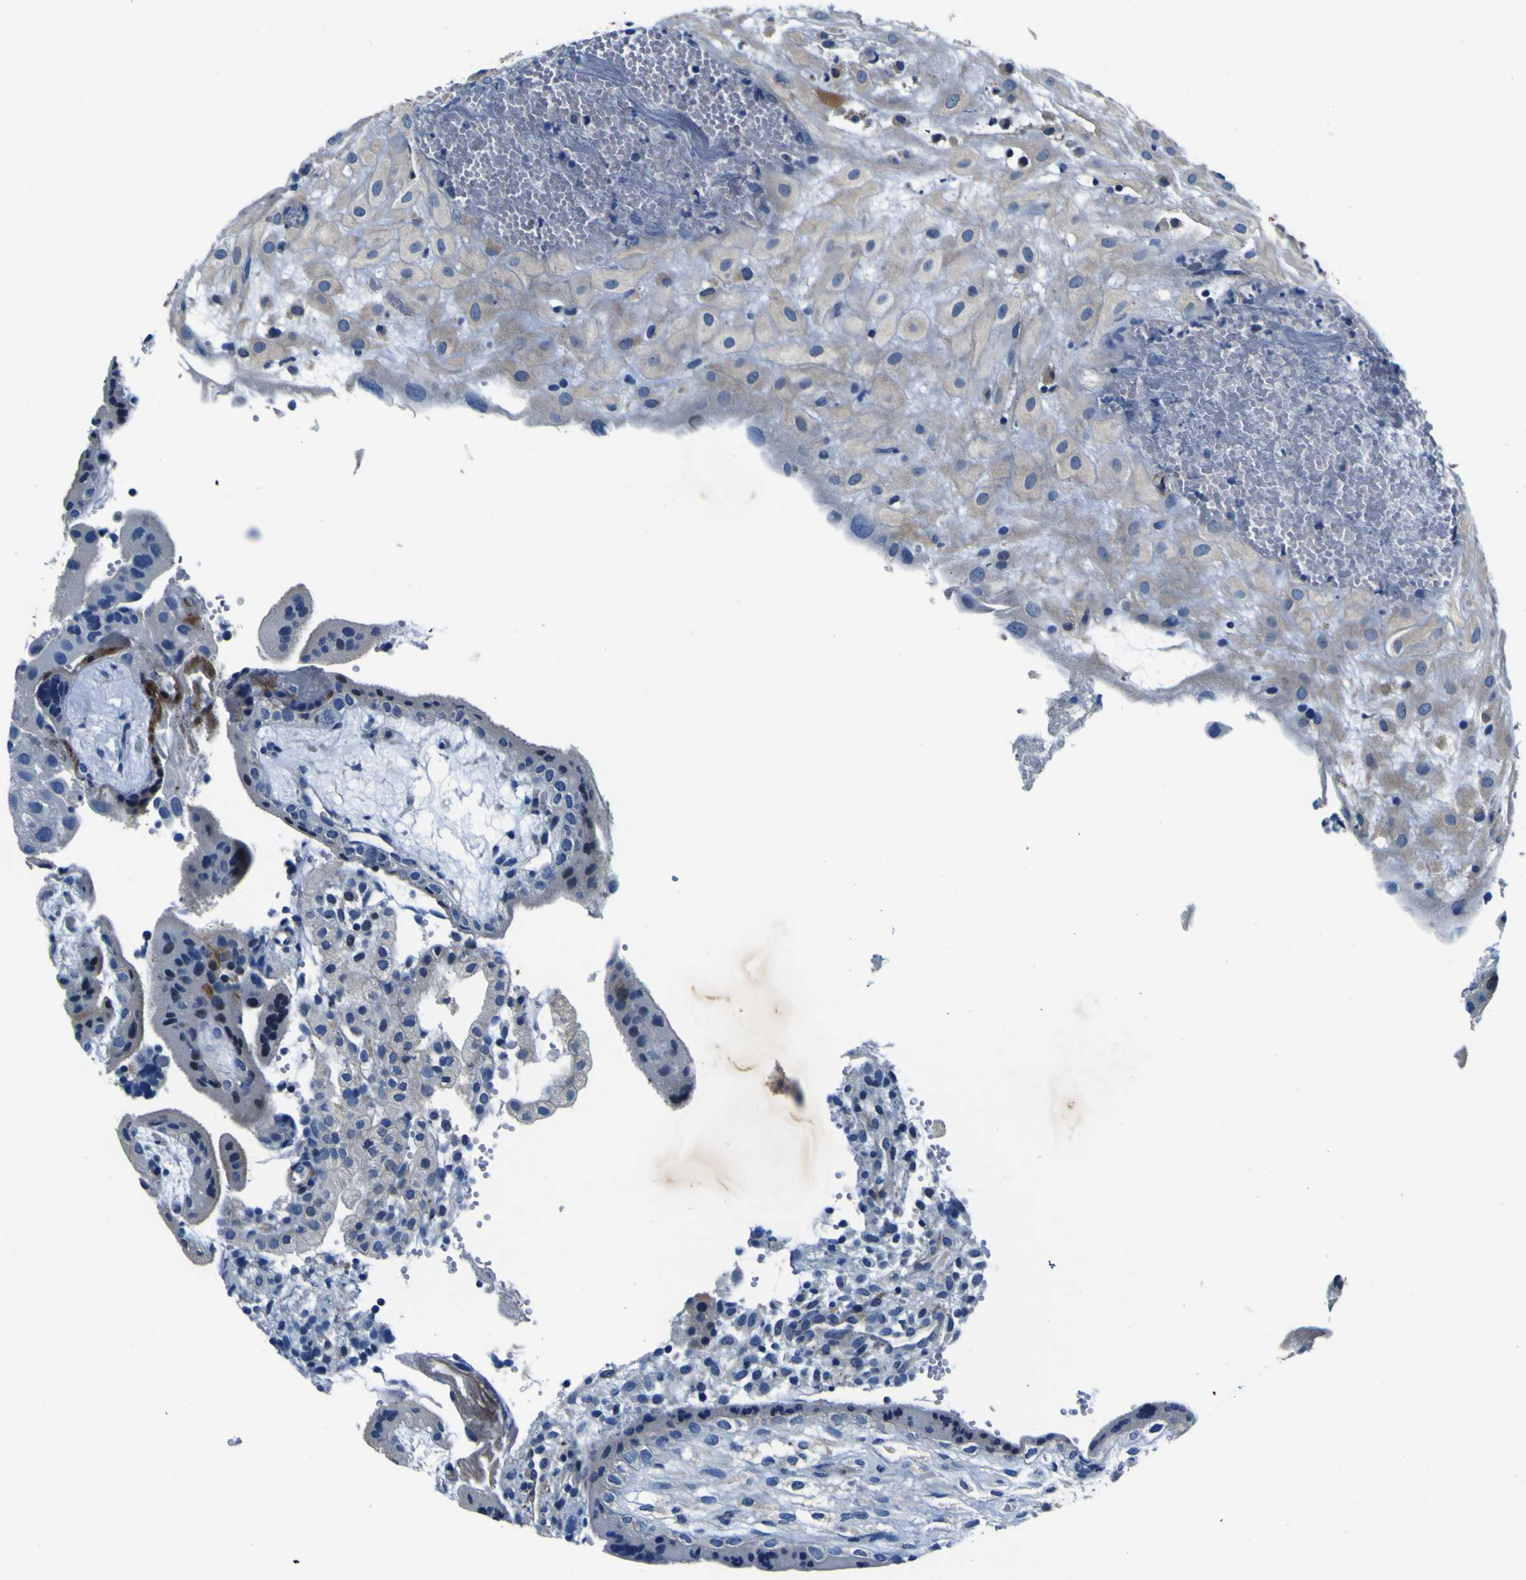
{"staining": {"intensity": "weak", "quantity": ">75%", "location": "cytoplasmic/membranous"}, "tissue": "placenta", "cell_type": "Decidual cells", "image_type": "normal", "snomed": [{"axis": "morphology", "description": "Normal tissue, NOS"}, {"axis": "topography", "description": "Placenta"}], "caption": "Immunohistochemical staining of benign human placenta demonstrates >75% levels of weak cytoplasmic/membranous protein expression in about >75% of decidual cells. (Brightfield microscopy of DAB IHC at high magnification).", "gene": "AGAP3", "patient": {"sex": "female", "age": 18}}